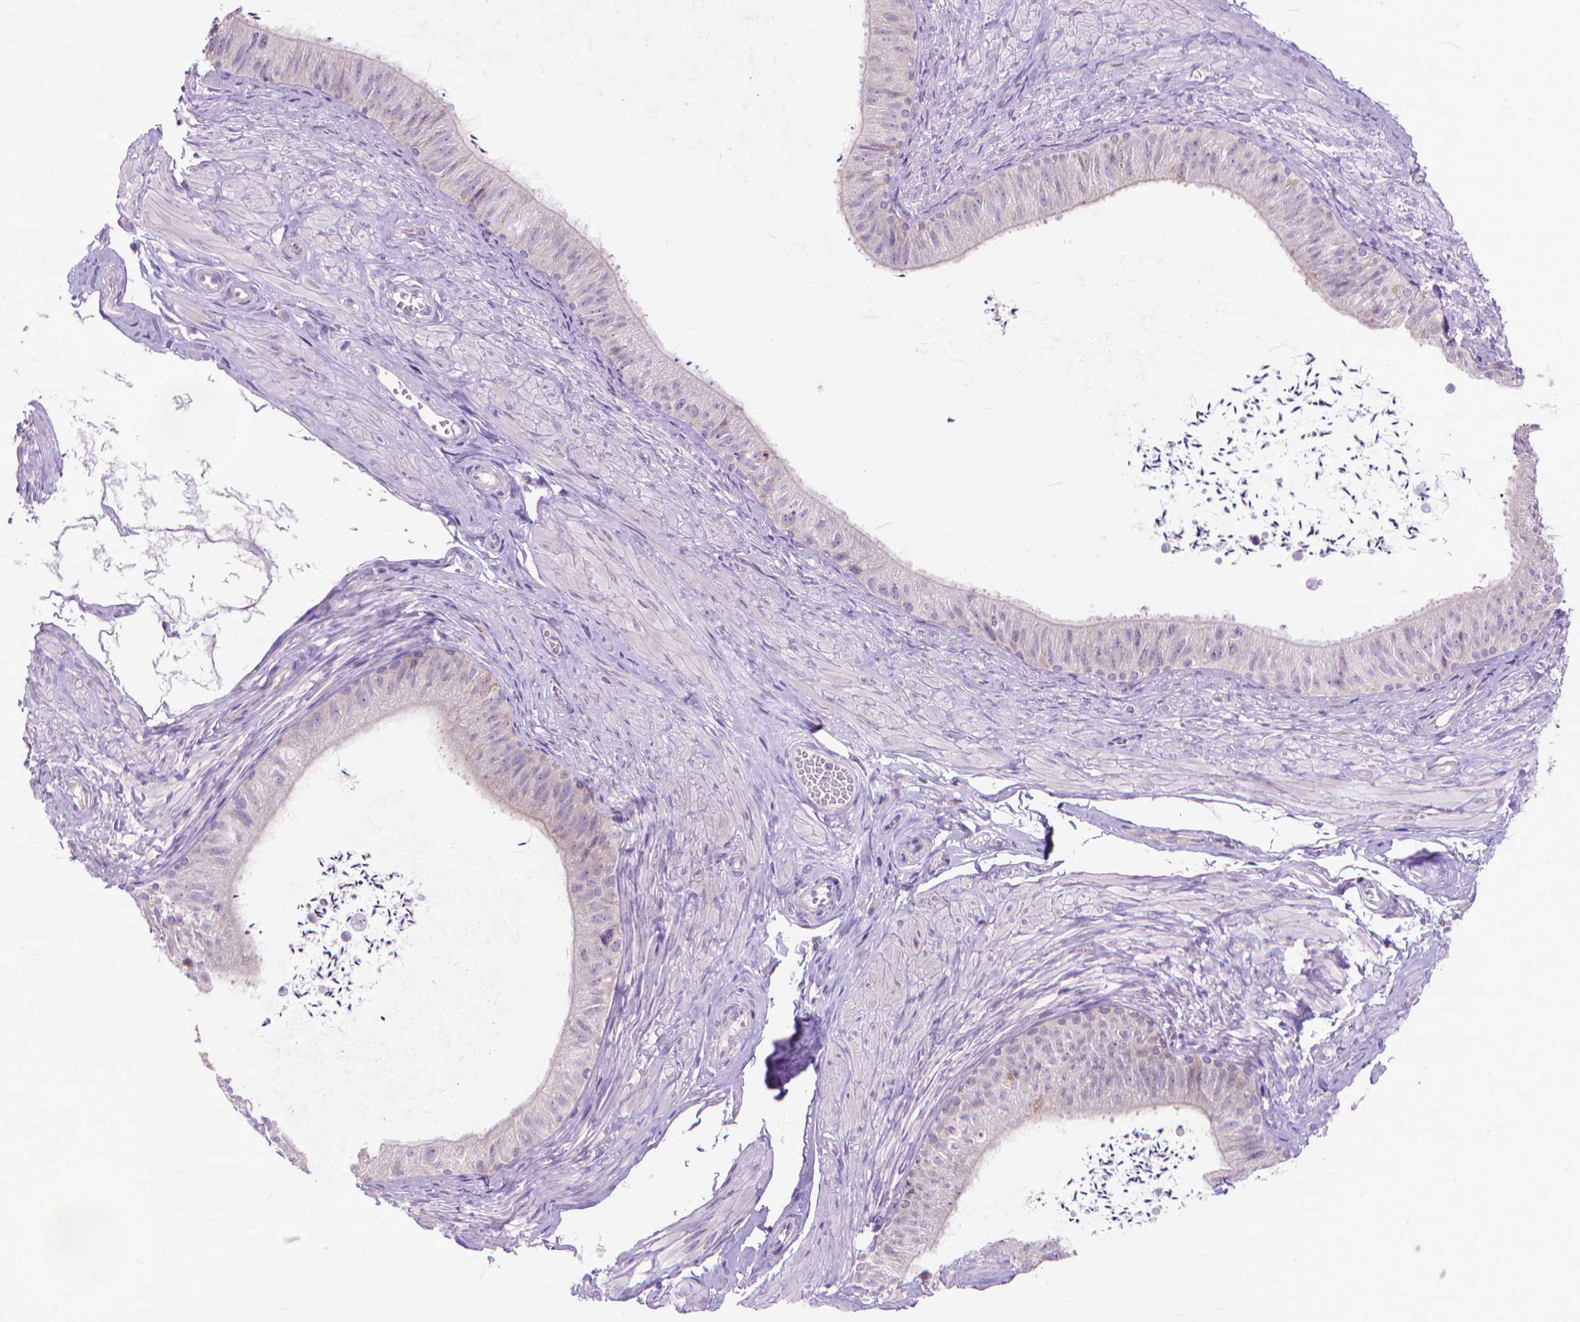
{"staining": {"intensity": "negative", "quantity": "none", "location": "none"}, "tissue": "epididymis", "cell_type": "Glandular cells", "image_type": "normal", "snomed": [{"axis": "morphology", "description": "Normal tissue, NOS"}, {"axis": "topography", "description": "Epididymis, spermatic cord, NOS"}, {"axis": "topography", "description": "Epididymis"}, {"axis": "topography", "description": "Peripheral nerve tissue"}], "caption": "An IHC micrograph of benign epididymis is shown. There is no staining in glandular cells of epididymis.", "gene": "SYN1", "patient": {"sex": "male", "age": 29}}